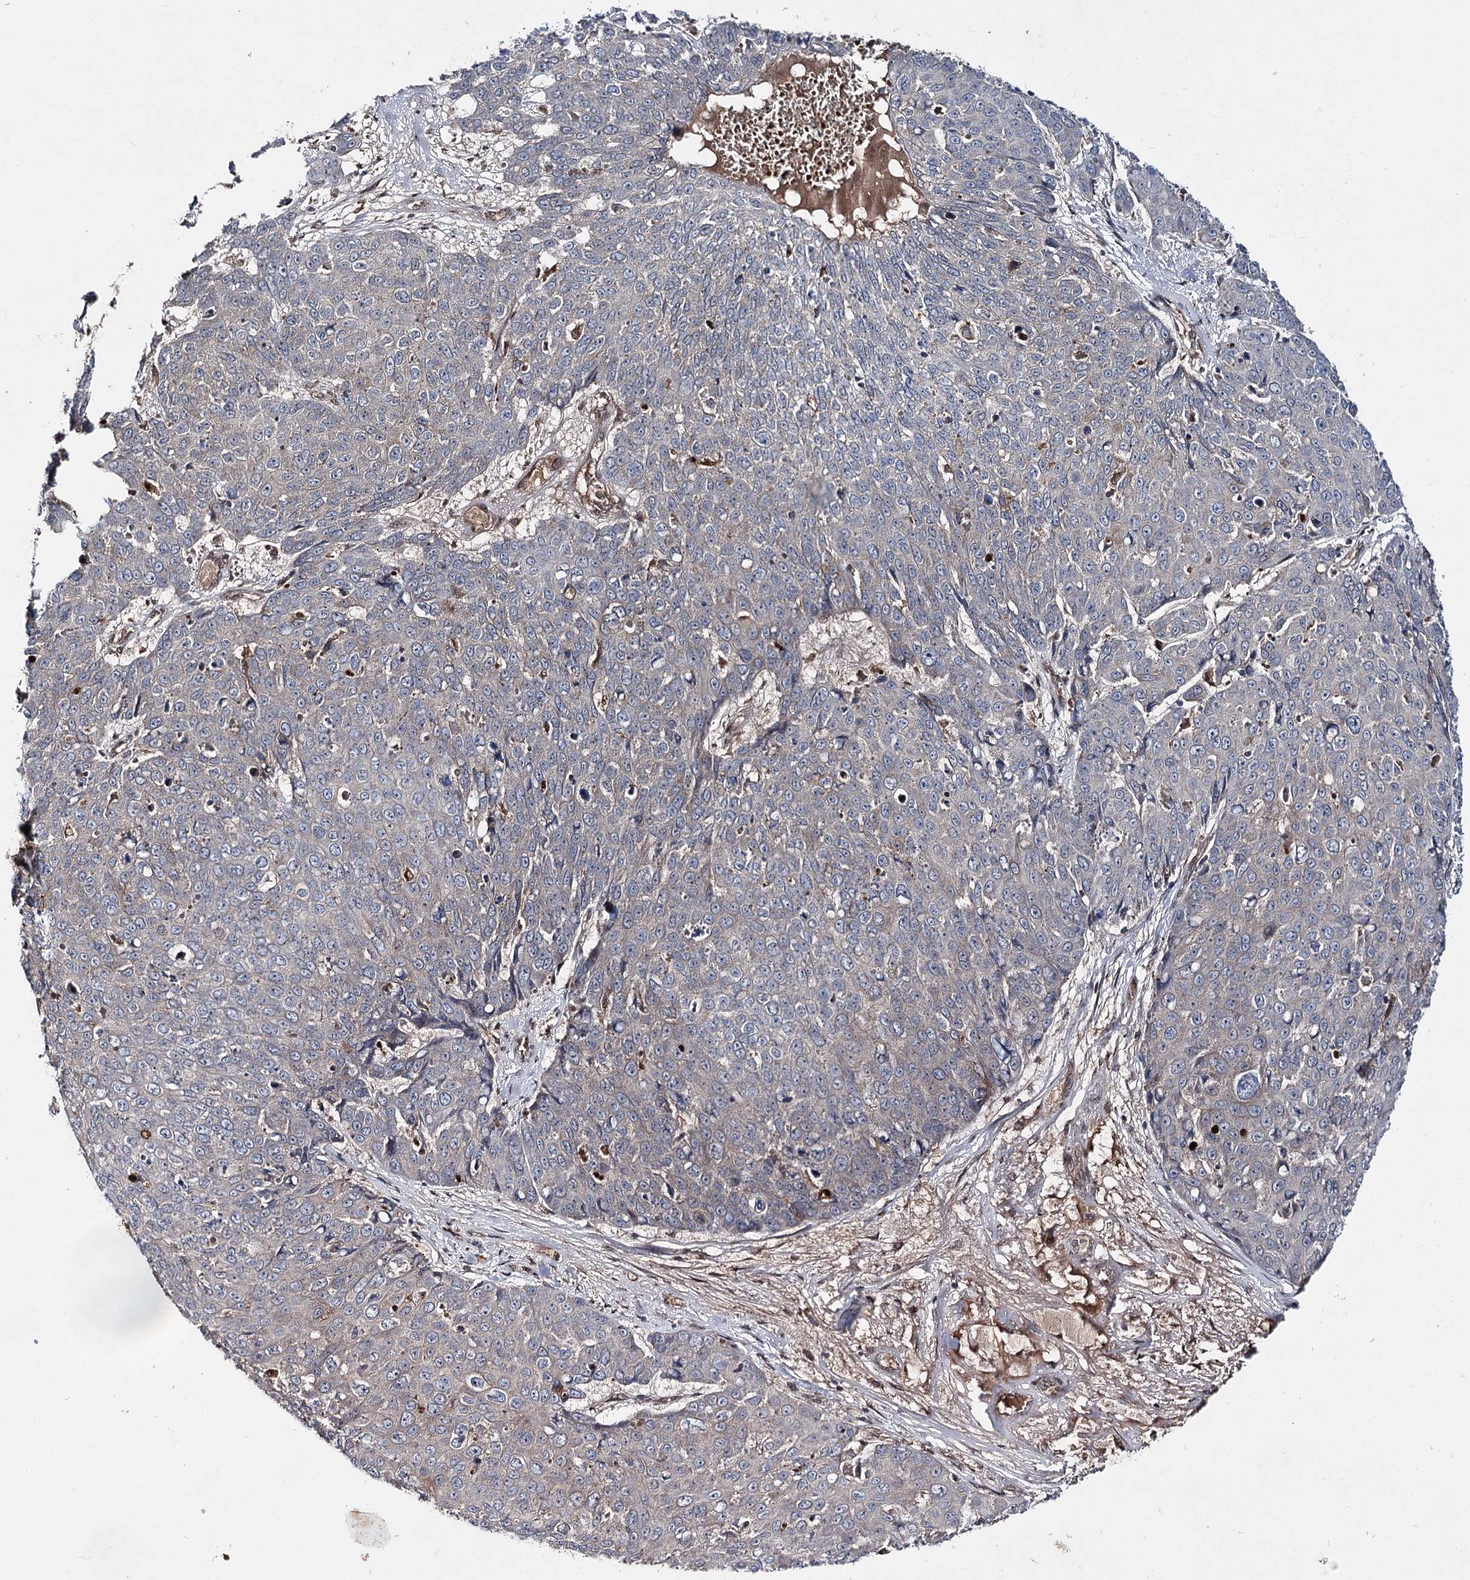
{"staining": {"intensity": "negative", "quantity": "none", "location": "none"}, "tissue": "skin cancer", "cell_type": "Tumor cells", "image_type": "cancer", "snomed": [{"axis": "morphology", "description": "Squamous cell carcinoma, NOS"}, {"axis": "topography", "description": "Skin"}], "caption": "Tumor cells show no significant protein positivity in skin cancer.", "gene": "MSANTD2", "patient": {"sex": "male", "age": 71}}